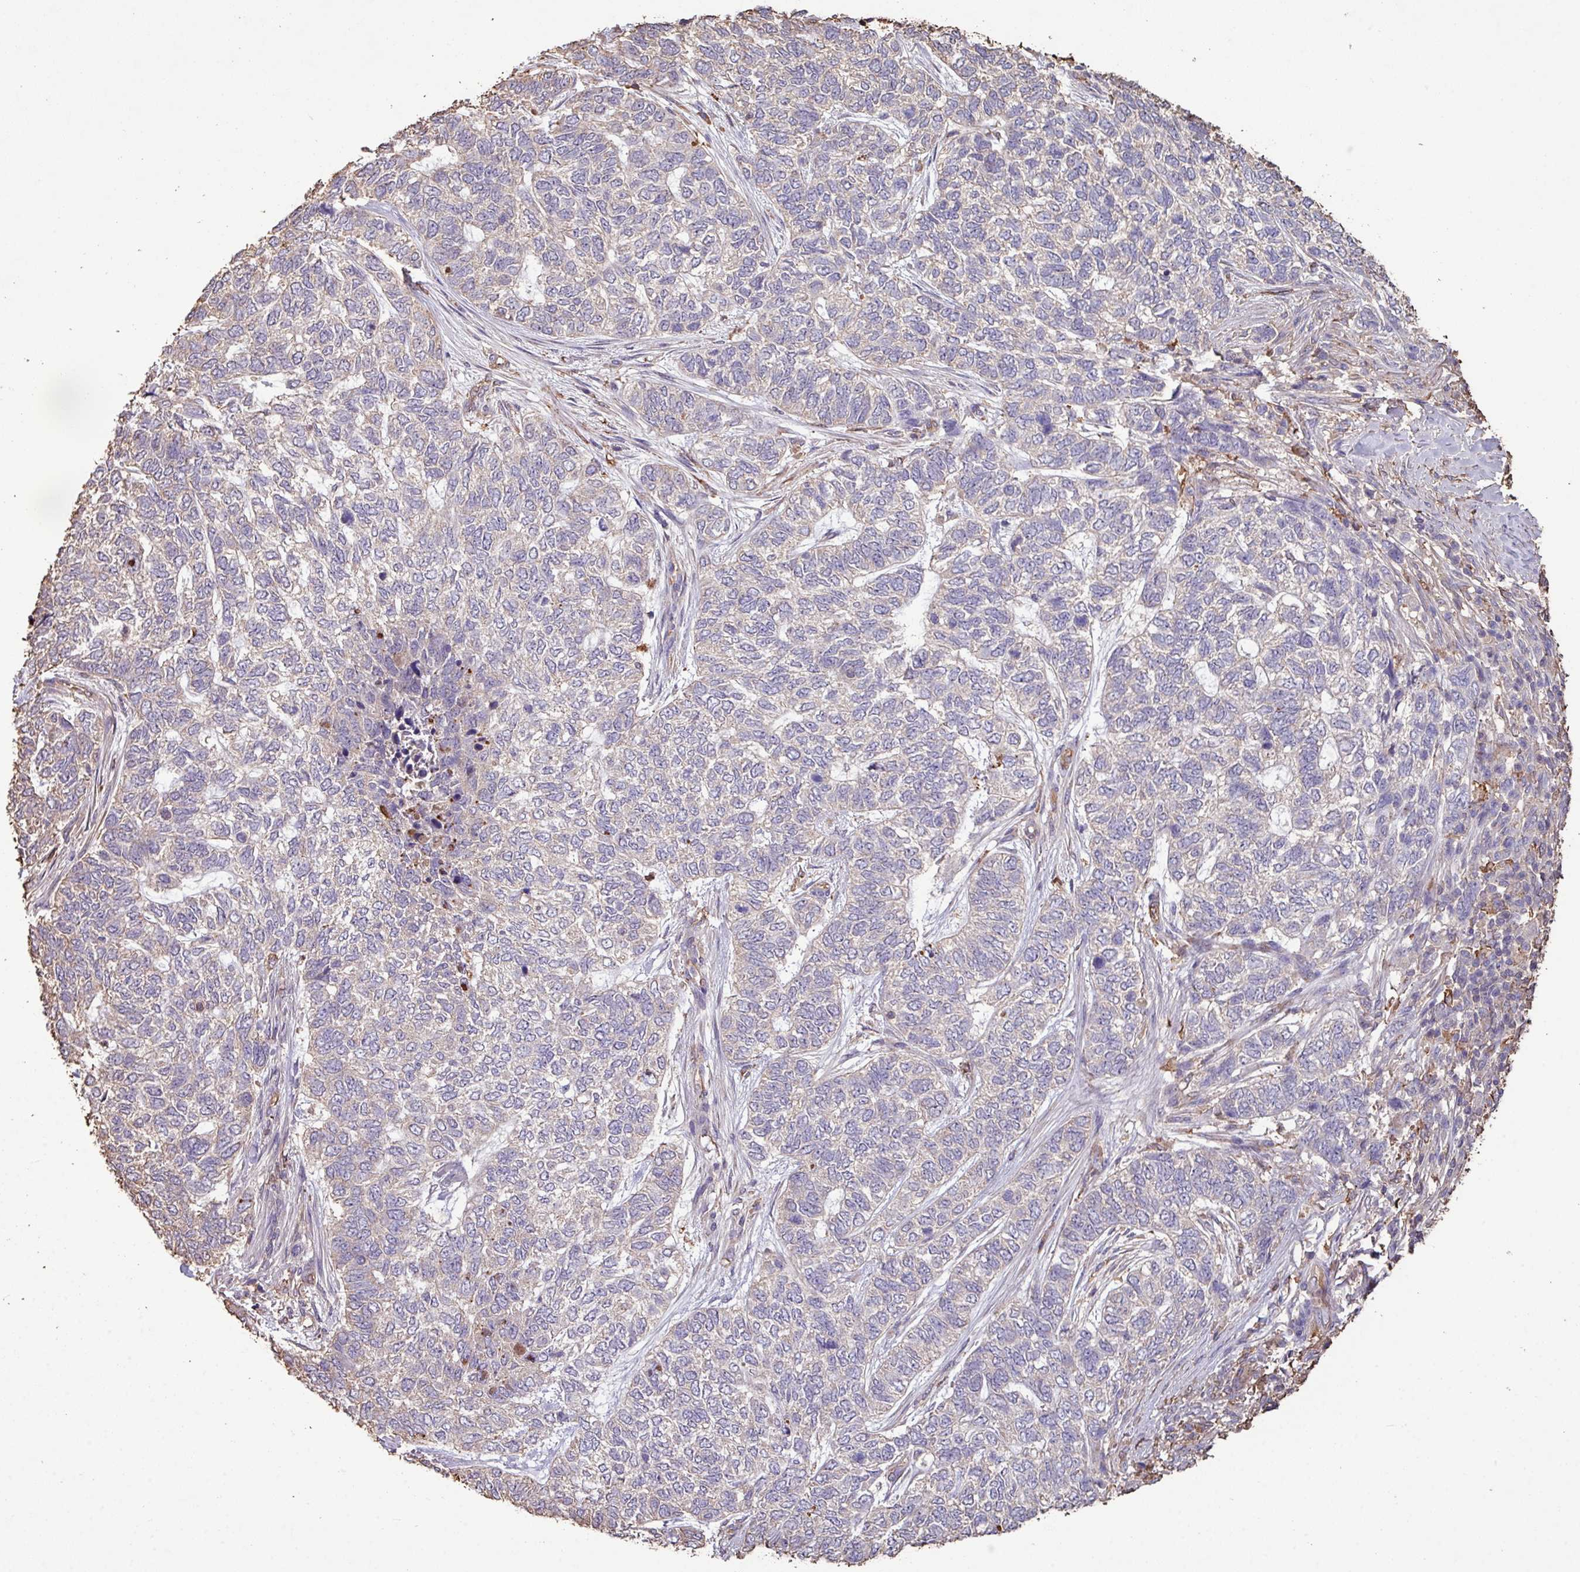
{"staining": {"intensity": "negative", "quantity": "none", "location": "none"}, "tissue": "skin cancer", "cell_type": "Tumor cells", "image_type": "cancer", "snomed": [{"axis": "morphology", "description": "Basal cell carcinoma"}, {"axis": "topography", "description": "Skin"}], "caption": "Skin basal cell carcinoma was stained to show a protein in brown. There is no significant positivity in tumor cells.", "gene": "CAMK2B", "patient": {"sex": "female", "age": 65}}